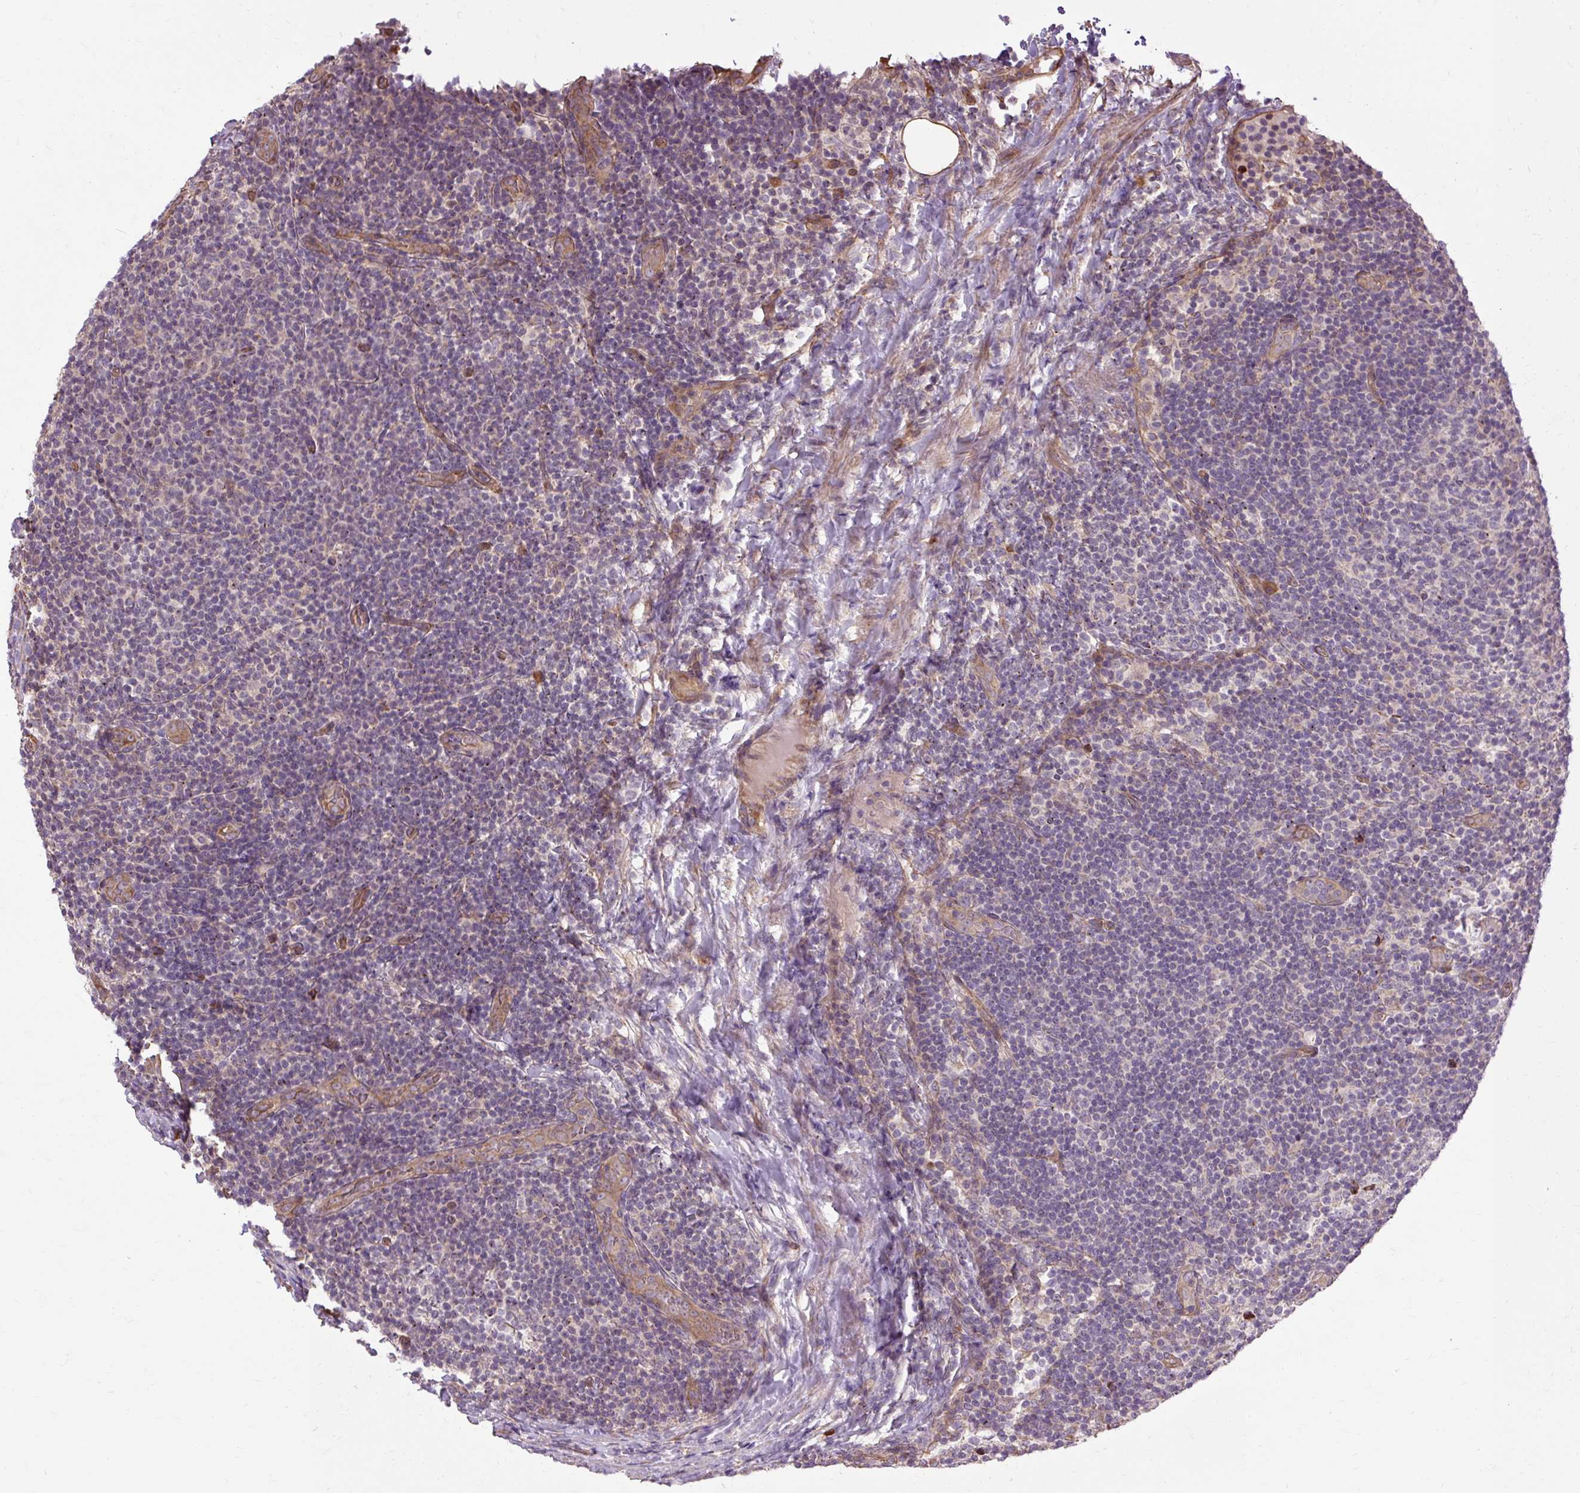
{"staining": {"intensity": "weak", "quantity": "<25%", "location": "cytoplasmic/membranous"}, "tissue": "lymphoma", "cell_type": "Tumor cells", "image_type": "cancer", "snomed": [{"axis": "morphology", "description": "Malignant lymphoma, non-Hodgkin's type, Low grade"}, {"axis": "topography", "description": "Lymph node"}], "caption": "High magnification brightfield microscopy of lymphoma stained with DAB (3,3'-diaminobenzidine) (brown) and counterstained with hematoxylin (blue): tumor cells show no significant expression. Nuclei are stained in blue.", "gene": "FLRT1", "patient": {"sex": "male", "age": 66}}